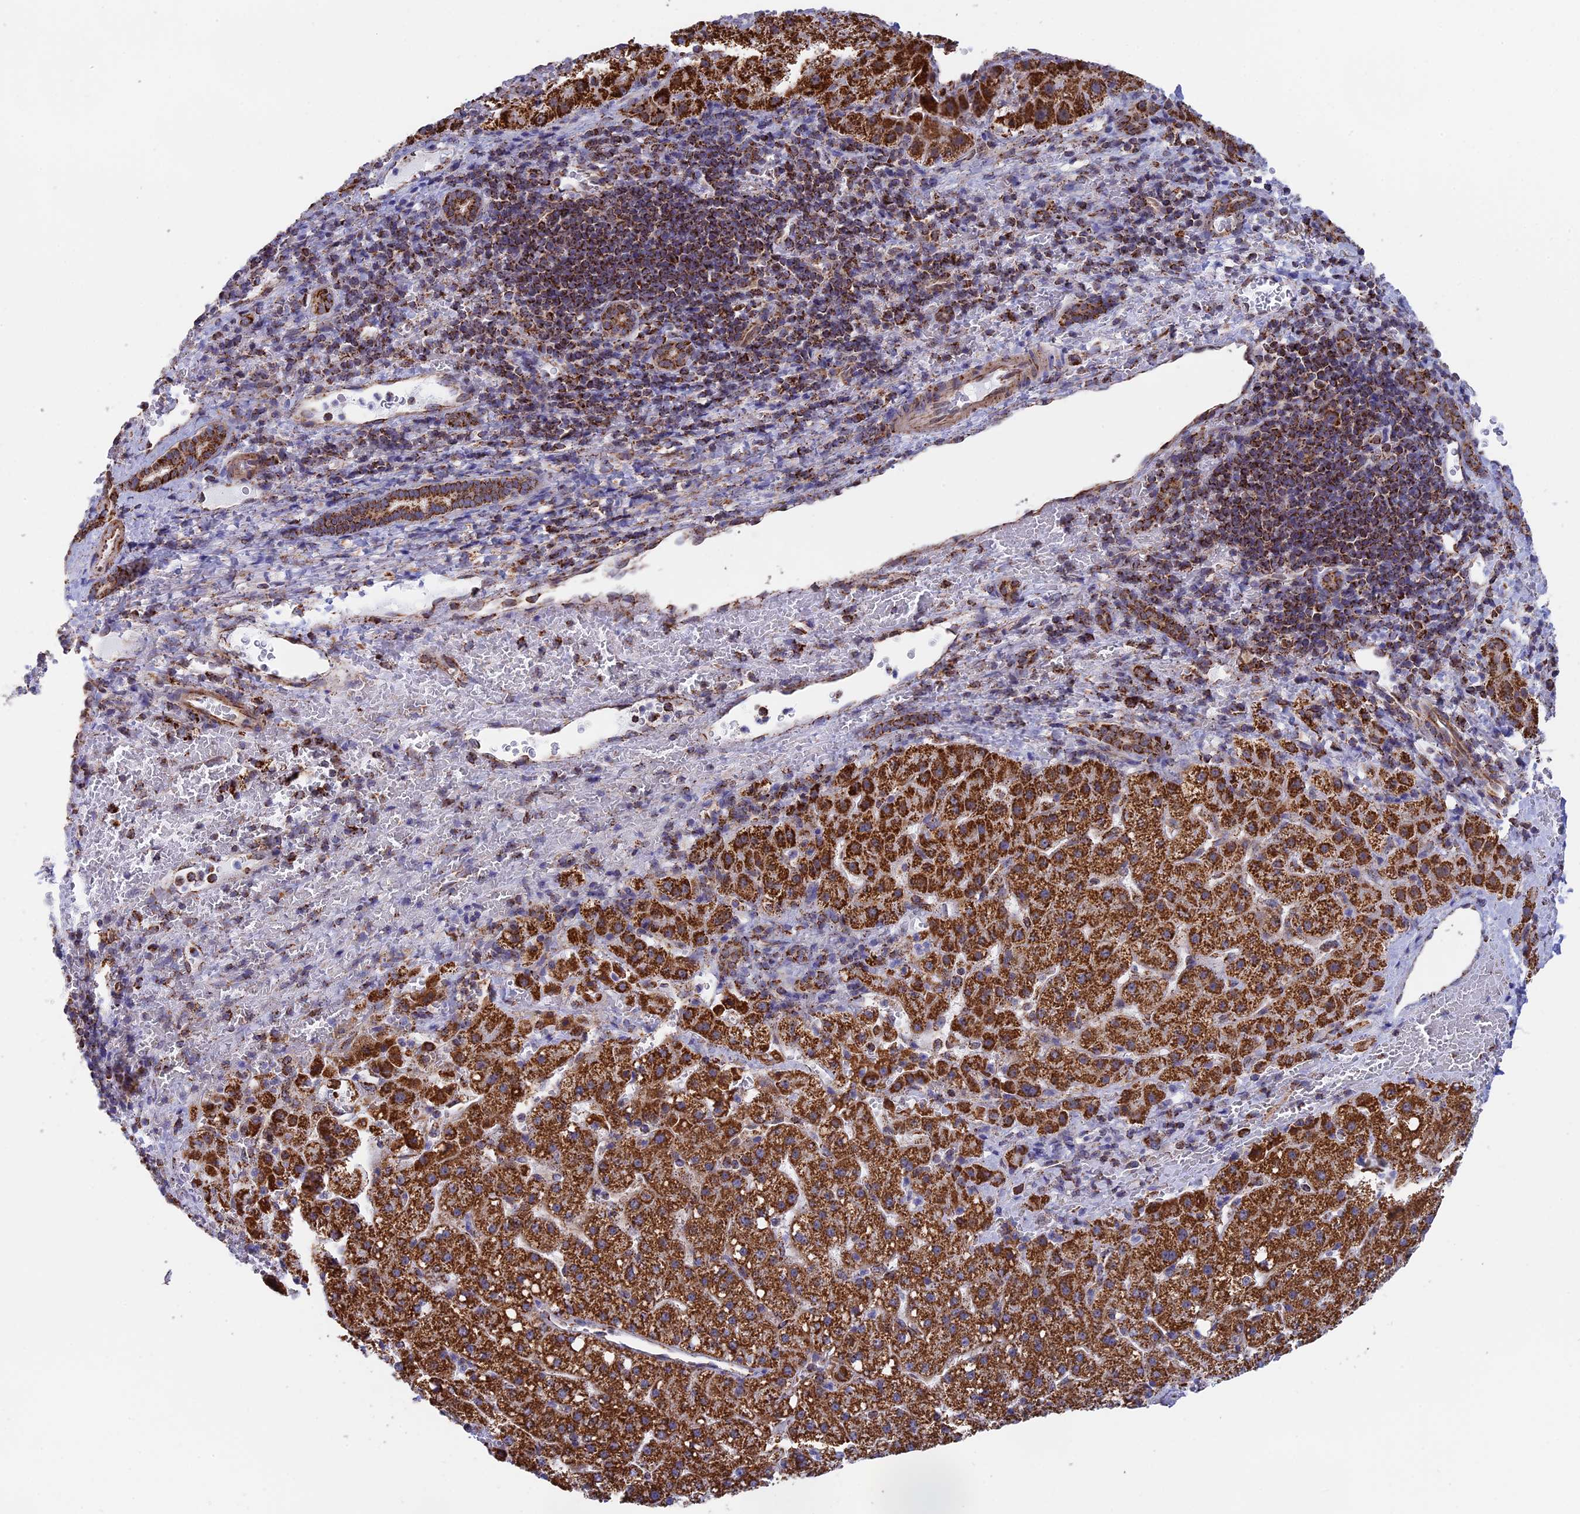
{"staining": {"intensity": "strong", "quantity": ">75%", "location": "cytoplasmic/membranous"}, "tissue": "liver cancer", "cell_type": "Tumor cells", "image_type": "cancer", "snomed": [{"axis": "morphology", "description": "Carcinoma, Hepatocellular, NOS"}, {"axis": "topography", "description": "Liver"}], "caption": "Hepatocellular carcinoma (liver) stained with a protein marker reveals strong staining in tumor cells.", "gene": "CDC16", "patient": {"sex": "male", "age": 57}}